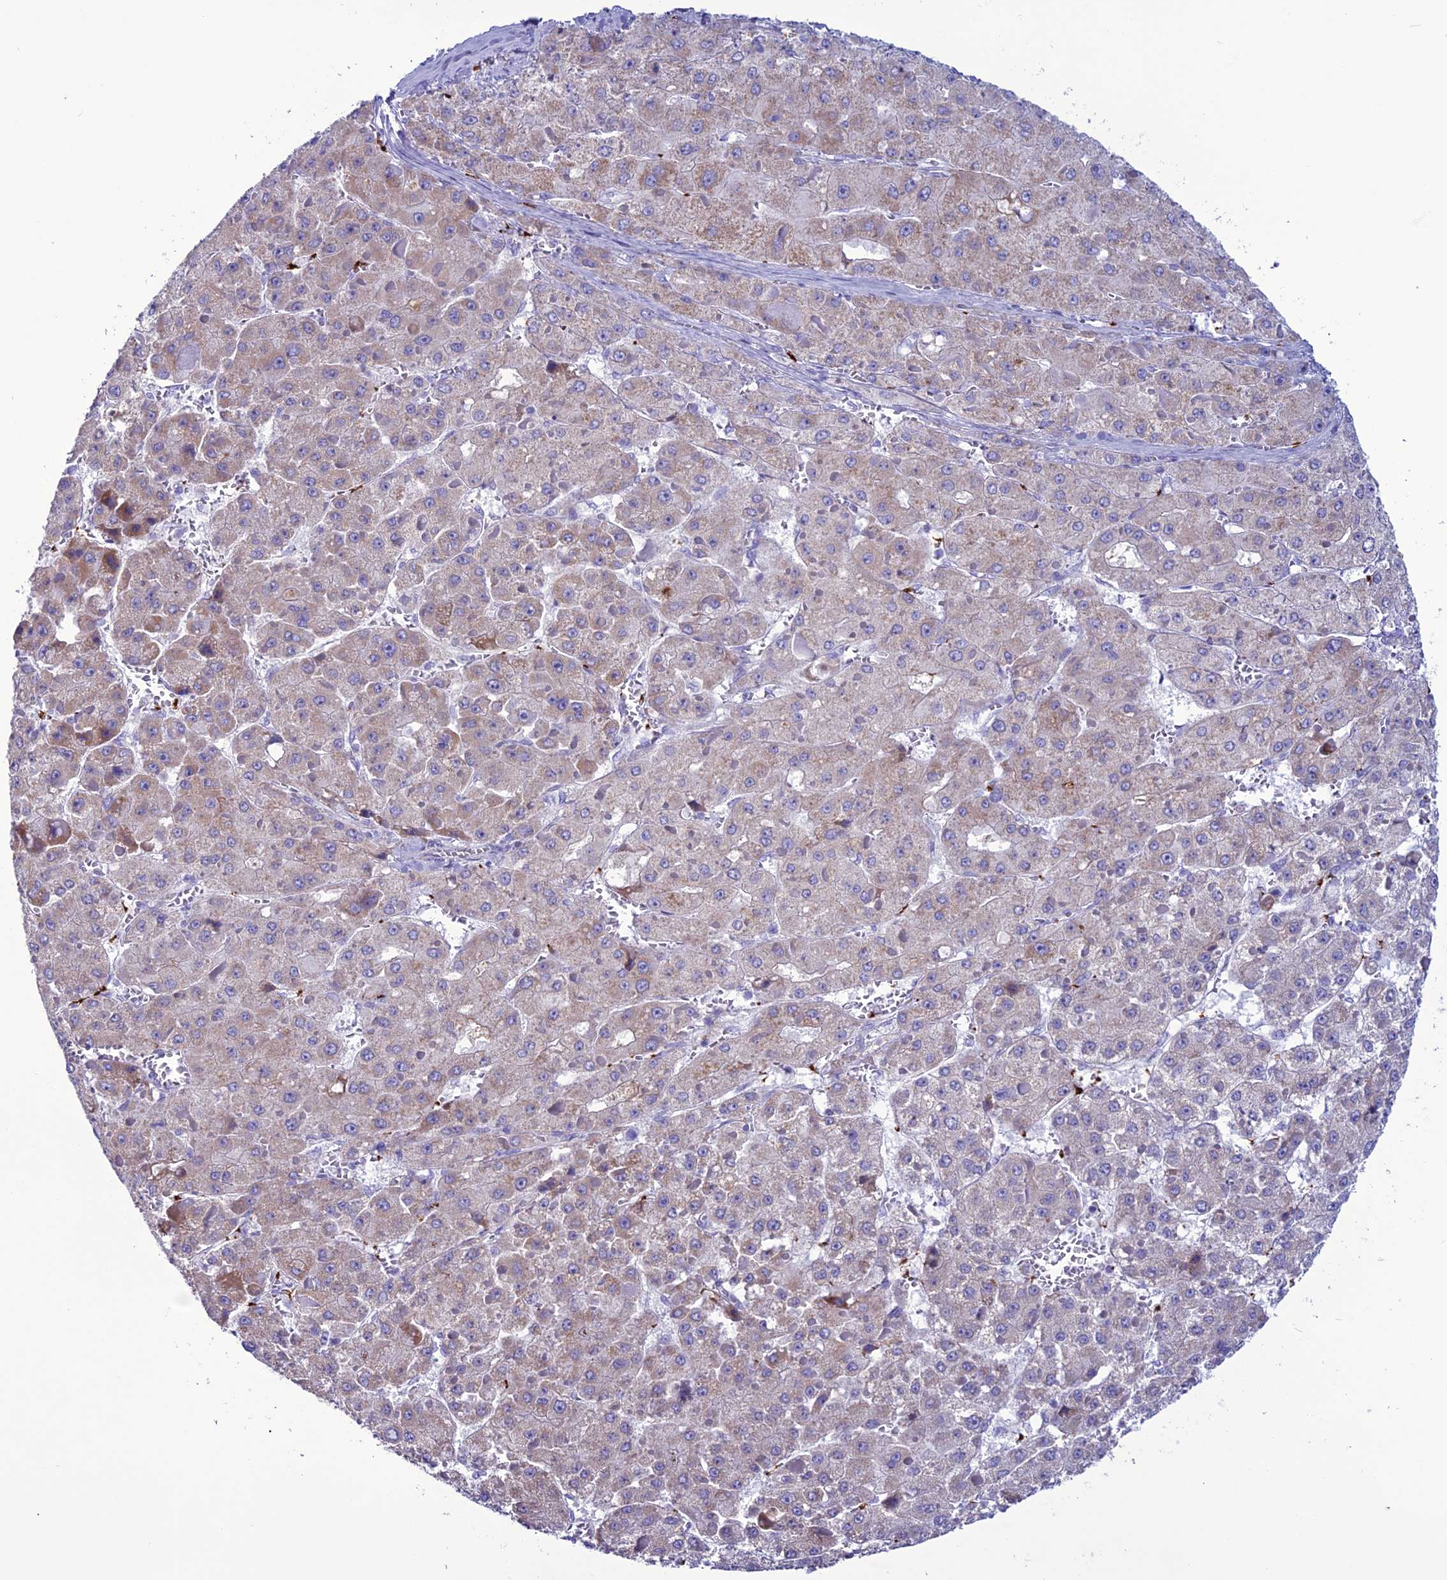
{"staining": {"intensity": "weak", "quantity": "25%-75%", "location": "cytoplasmic/membranous"}, "tissue": "liver cancer", "cell_type": "Tumor cells", "image_type": "cancer", "snomed": [{"axis": "morphology", "description": "Carcinoma, Hepatocellular, NOS"}, {"axis": "topography", "description": "Liver"}], "caption": "Tumor cells show low levels of weak cytoplasmic/membranous staining in about 25%-75% of cells in human liver cancer.", "gene": "C21orf140", "patient": {"sex": "female", "age": 73}}